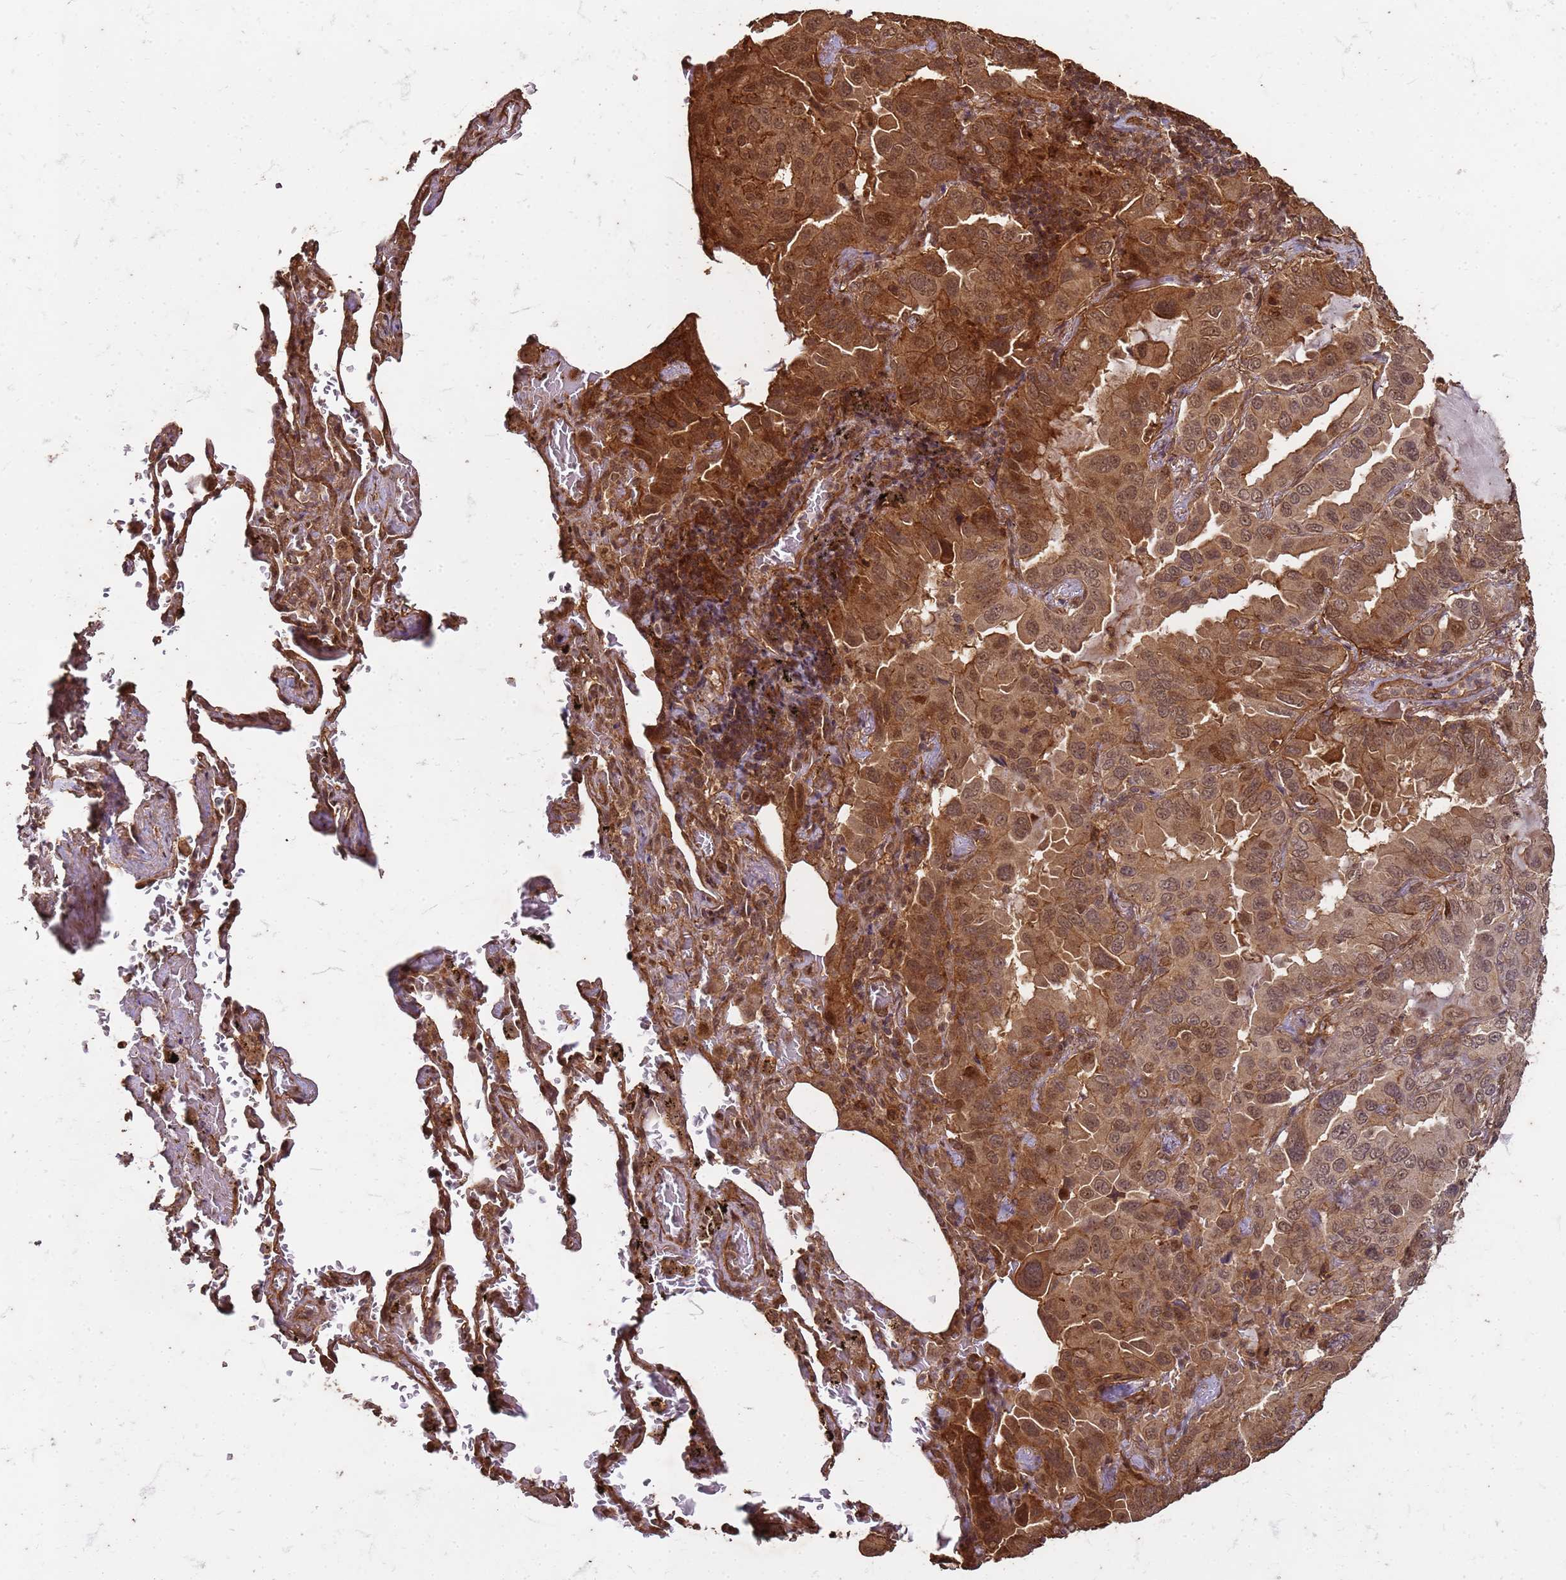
{"staining": {"intensity": "moderate", "quantity": ">75%", "location": "cytoplasmic/membranous,nuclear"}, "tissue": "lung cancer", "cell_type": "Tumor cells", "image_type": "cancer", "snomed": [{"axis": "morphology", "description": "Adenocarcinoma, NOS"}, {"axis": "topography", "description": "Lung"}], "caption": "Lung adenocarcinoma stained for a protein exhibits moderate cytoplasmic/membranous and nuclear positivity in tumor cells.", "gene": "KIF26A", "patient": {"sex": "male", "age": 64}}